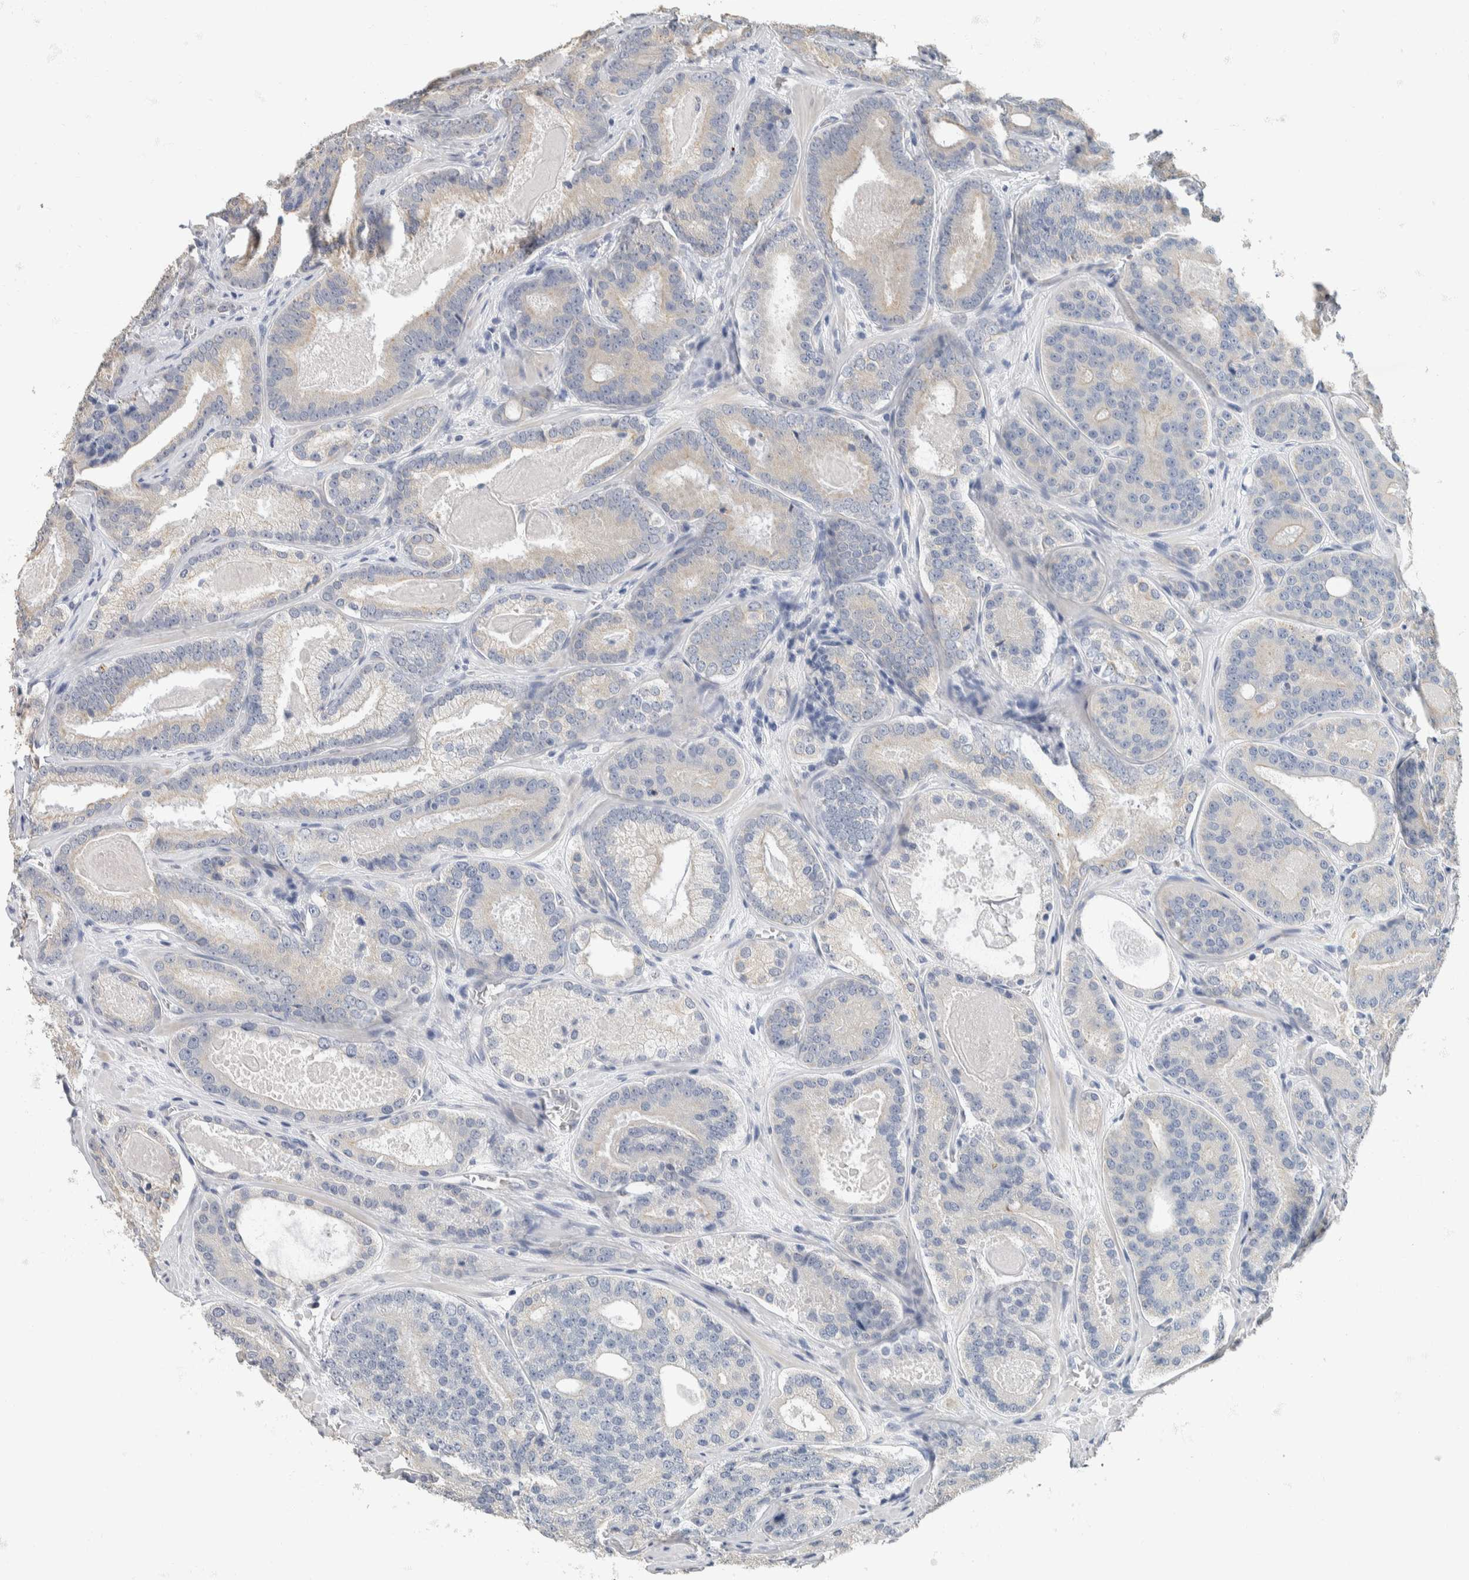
{"staining": {"intensity": "weak", "quantity": "<25%", "location": "cytoplasmic/membranous"}, "tissue": "prostate cancer", "cell_type": "Tumor cells", "image_type": "cancer", "snomed": [{"axis": "morphology", "description": "Adenocarcinoma, High grade"}, {"axis": "topography", "description": "Prostate"}], "caption": "Adenocarcinoma (high-grade) (prostate) stained for a protein using IHC shows no expression tumor cells.", "gene": "NEFM", "patient": {"sex": "male", "age": 60}}